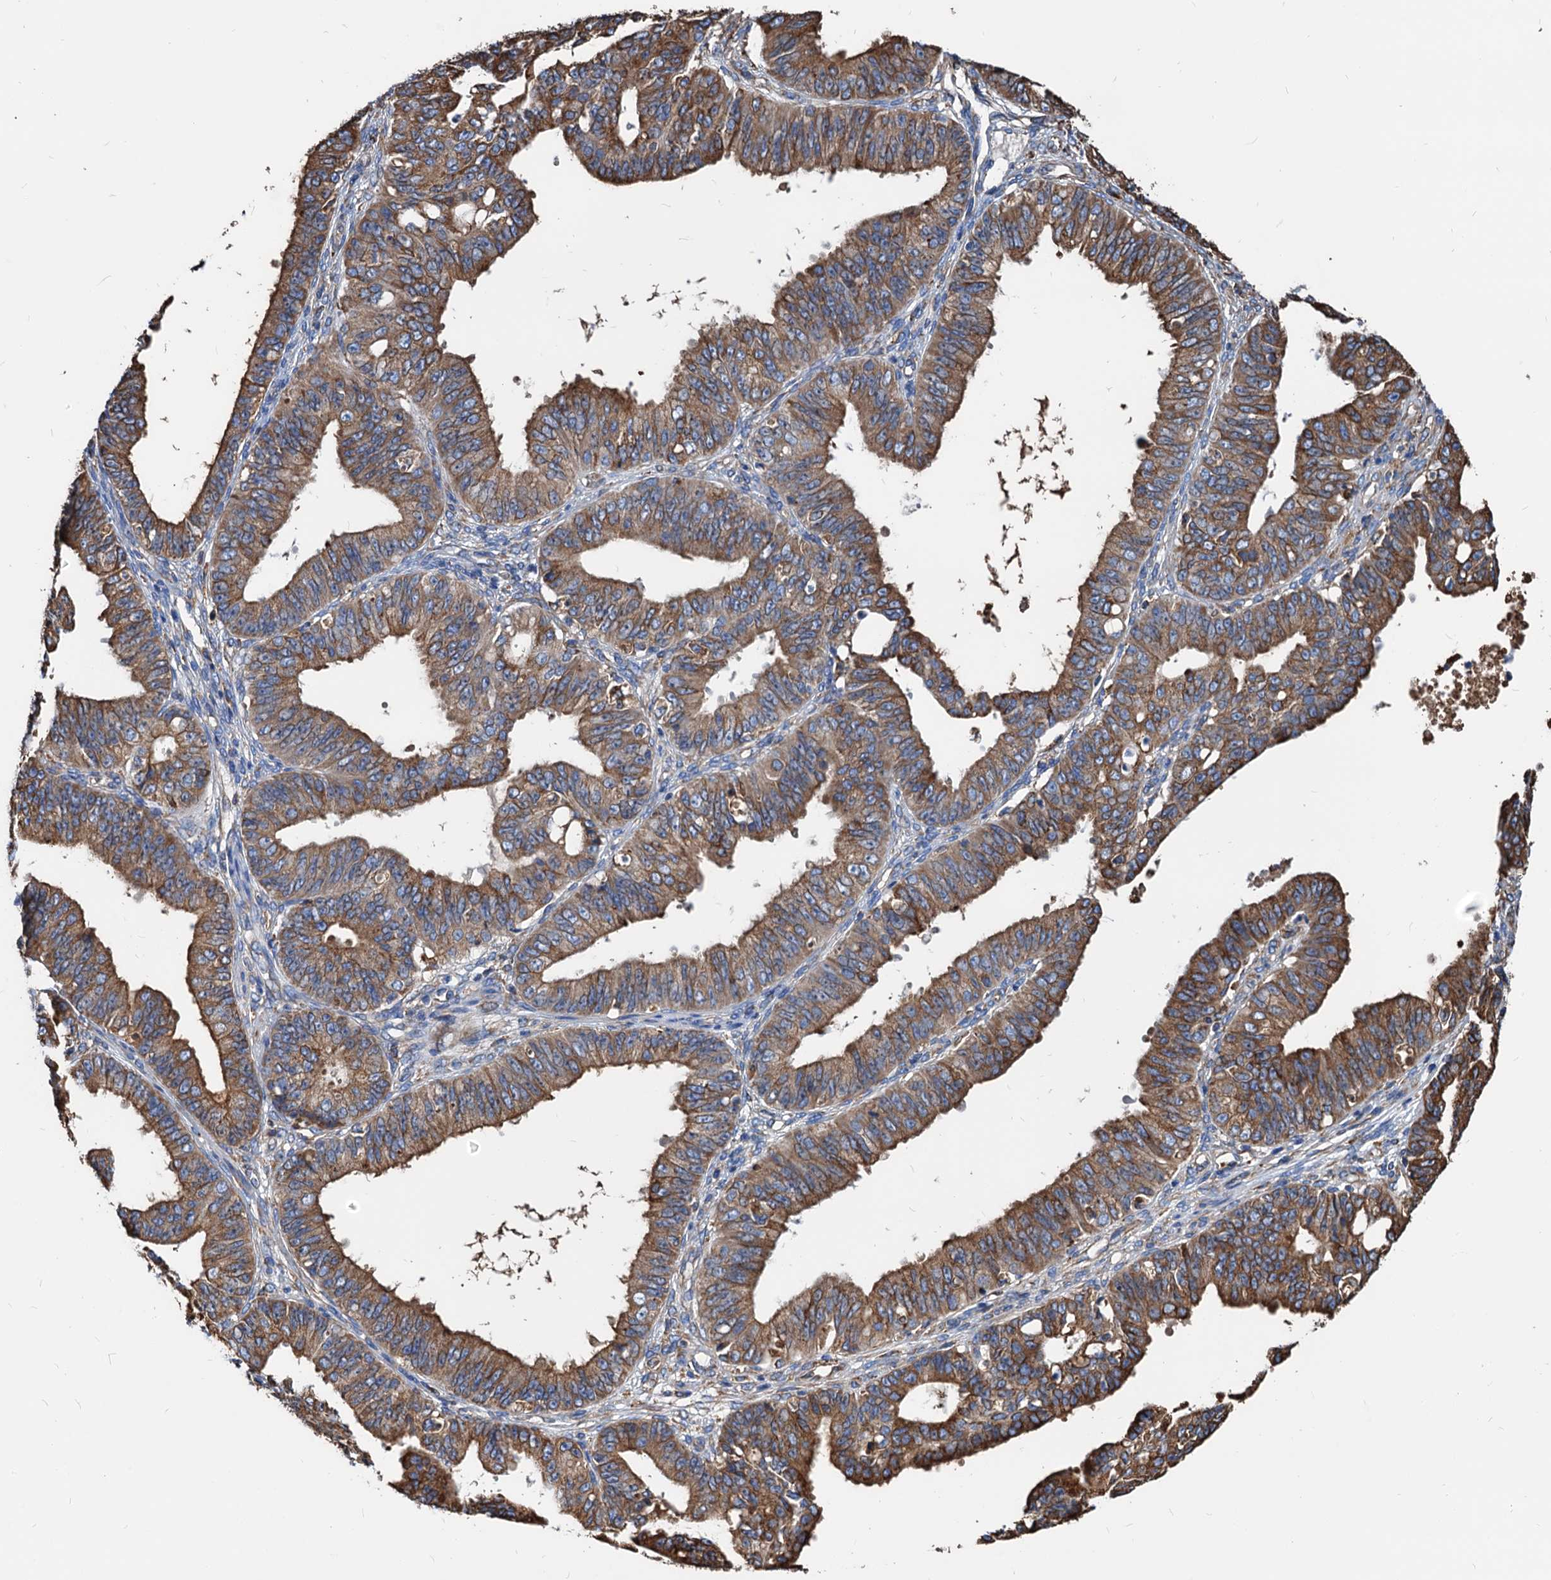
{"staining": {"intensity": "moderate", "quantity": ">75%", "location": "cytoplasmic/membranous"}, "tissue": "ovarian cancer", "cell_type": "Tumor cells", "image_type": "cancer", "snomed": [{"axis": "morphology", "description": "Carcinoma, endometroid"}, {"axis": "topography", "description": "Appendix"}, {"axis": "topography", "description": "Ovary"}], "caption": "Protein staining of ovarian cancer tissue demonstrates moderate cytoplasmic/membranous positivity in about >75% of tumor cells.", "gene": "HSPA5", "patient": {"sex": "female", "age": 42}}